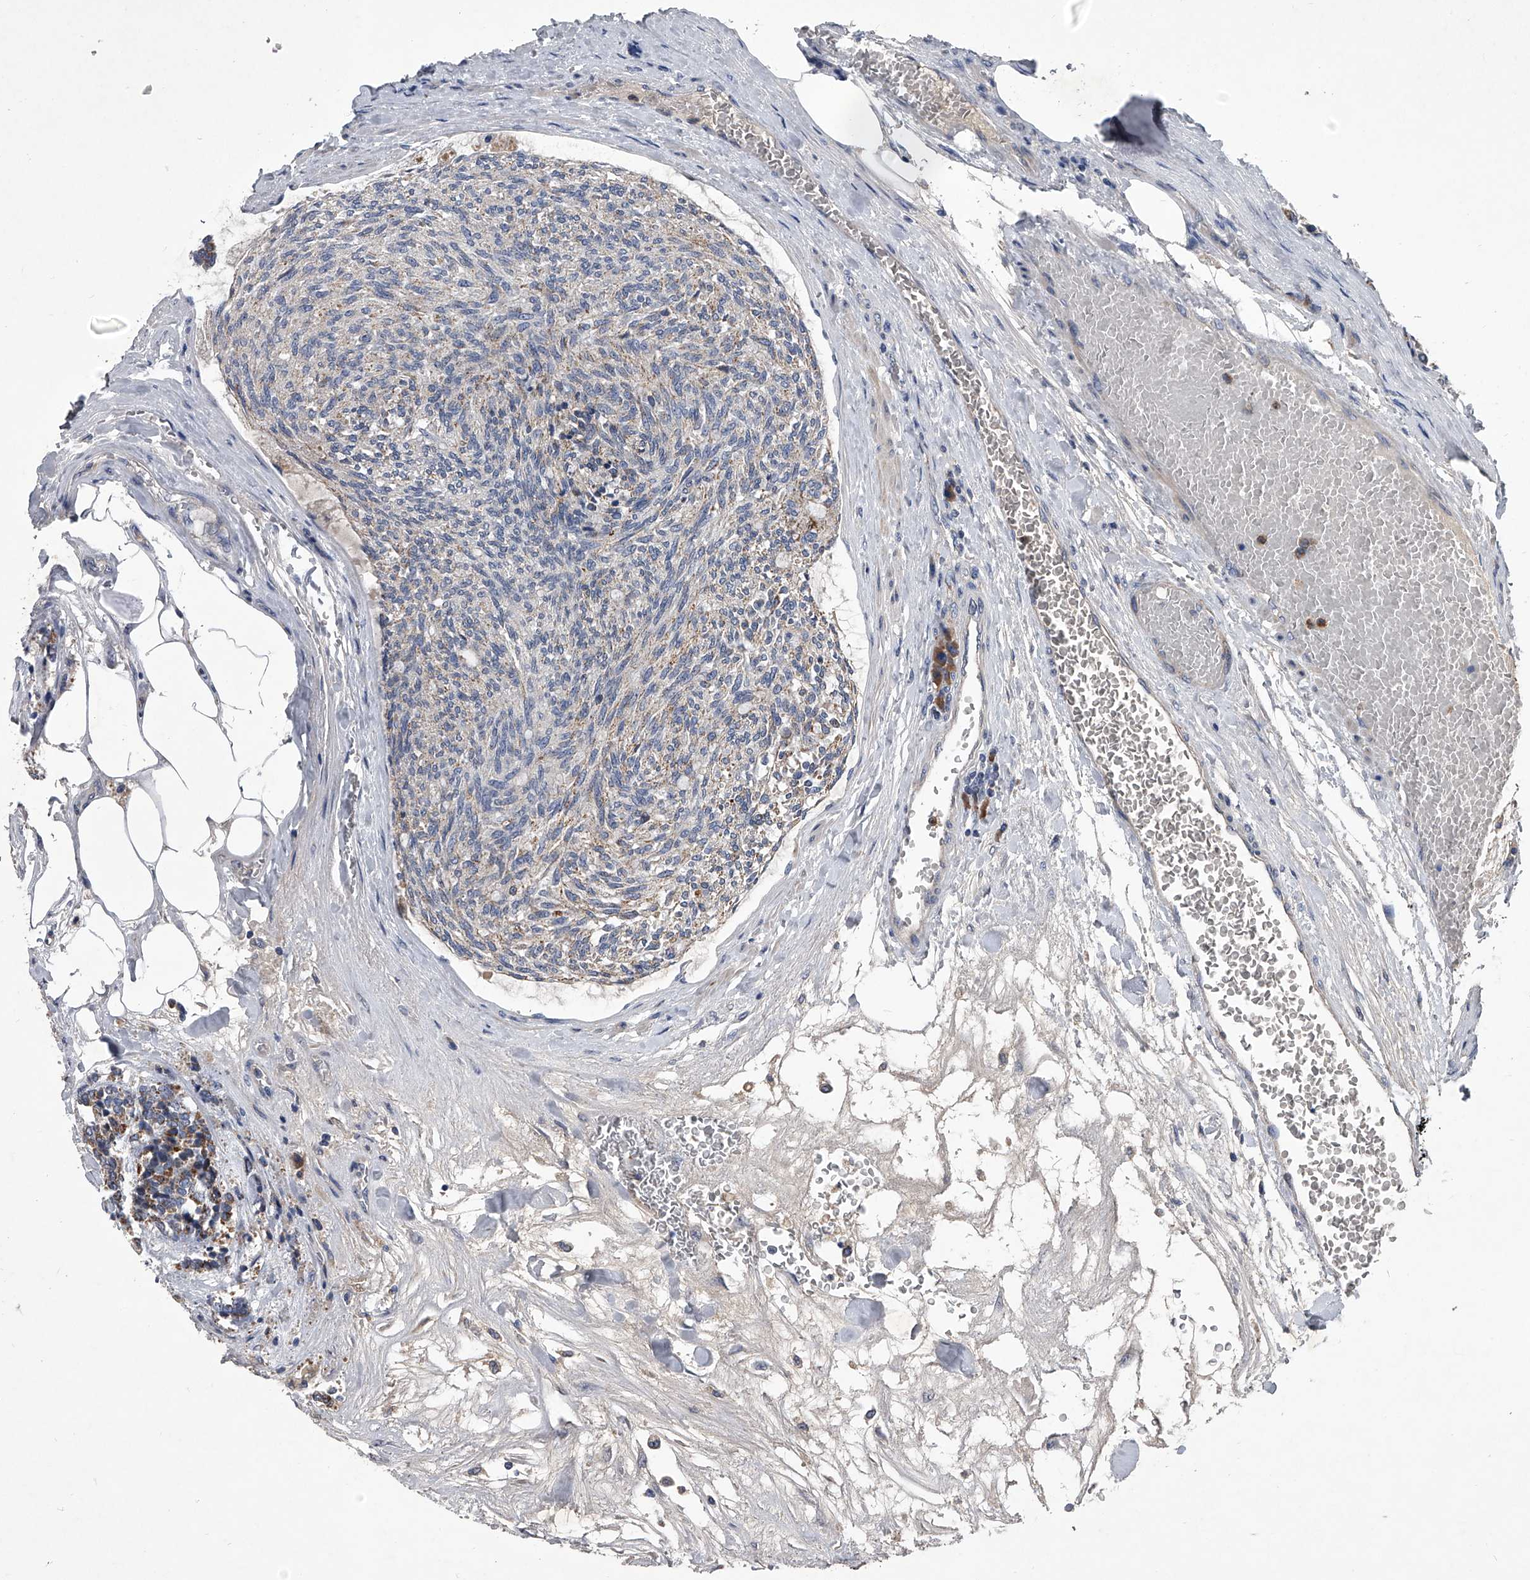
{"staining": {"intensity": "weak", "quantity": "<25%", "location": "cytoplasmic/membranous"}, "tissue": "carcinoid", "cell_type": "Tumor cells", "image_type": "cancer", "snomed": [{"axis": "morphology", "description": "Carcinoid, malignant, NOS"}, {"axis": "topography", "description": "Pancreas"}], "caption": "Immunohistochemical staining of human carcinoid displays no significant positivity in tumor cells.", "gene": "NRP1", "patient": {"sex": "female", "age": 54}}